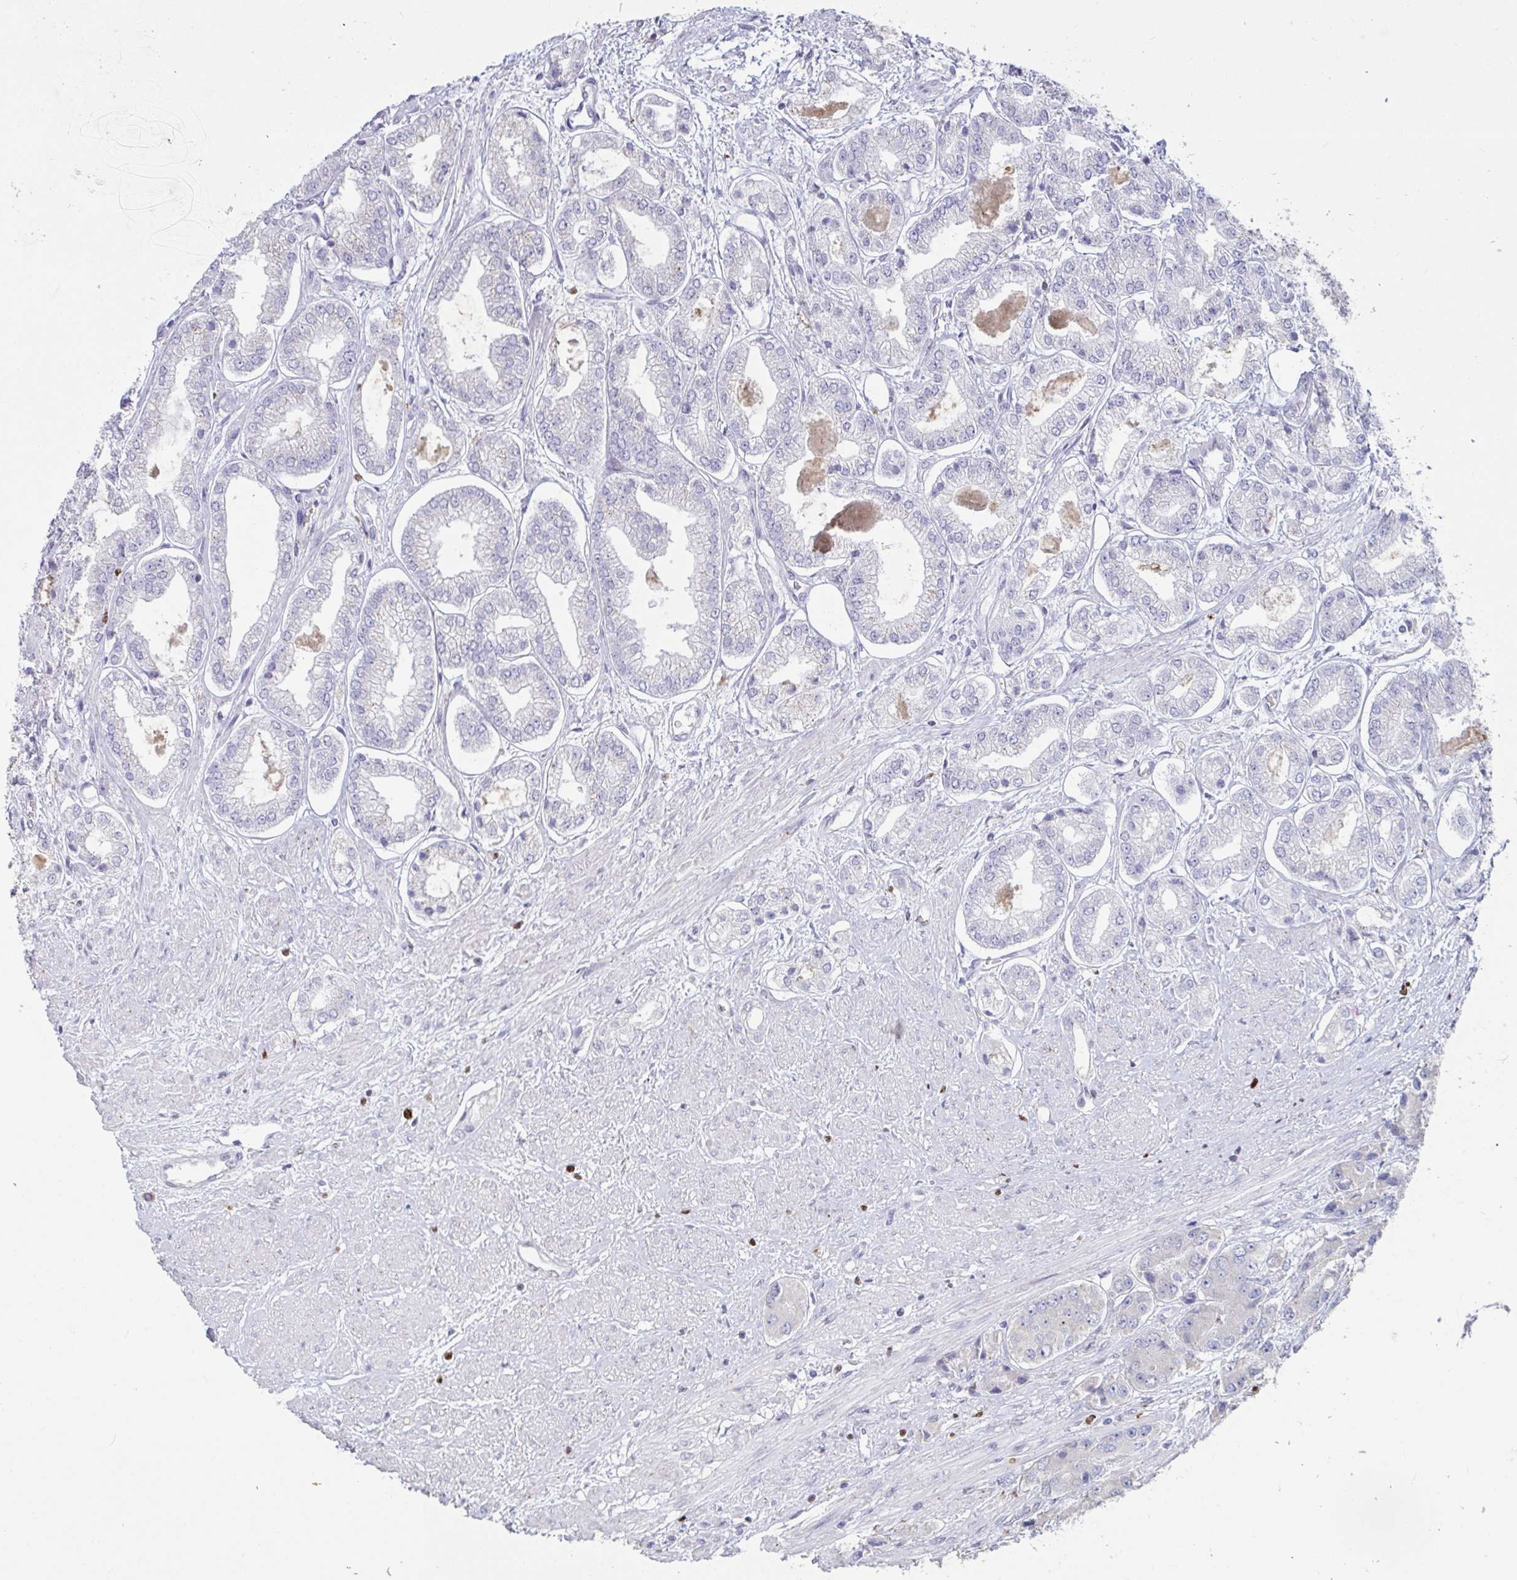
{"staining": {"intensity": "negative", "quantity": "none", "location": "none"}, "tissue": "prostate cancer", "cell_type": "Tumor cells", "image_type": "cancer", "snomed": [{"axis": "morphology", "description": "Adenocarcinoma, Low grade"}, {"axis": "topography", "description": "Prostate"}], "caption": "Immunohistochemistry of prostate cancer displays no positivity in tumor cells.", "gene": "ZNF586", "patient": {"sex": "male", "age": 69}}